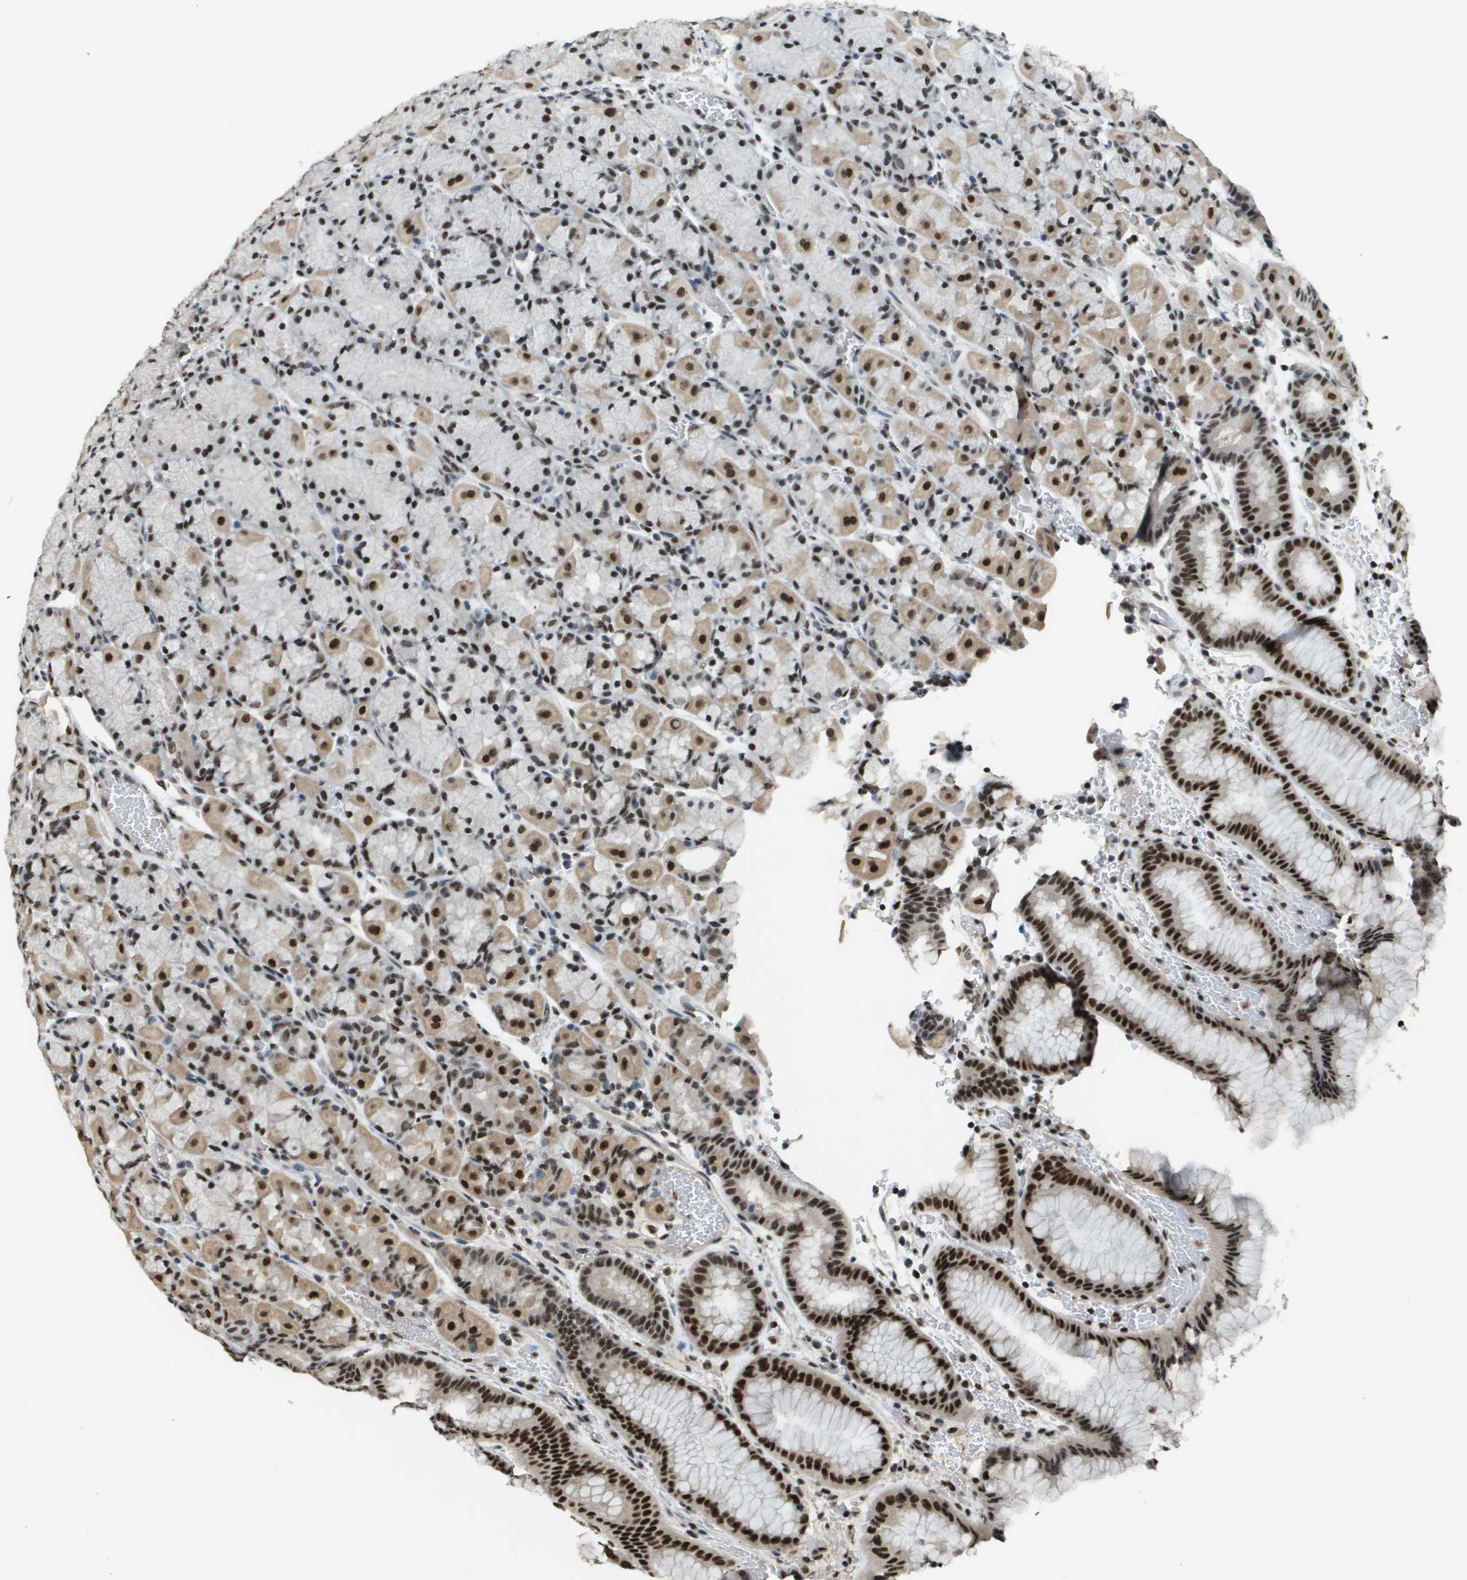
{"staining": {"intensity": "strong", "quantity": ">75%", "location": "nuclear"}, "tissue": "stomach", "cell_type": "Glandular cells", "image_type": "normal", "snomed": [{"axis": "morphology", "description": "Normal tissue, NOS"}, {"axis": "morphology", "description": "Carcinoid, malignant, NOS"}, {"axis": "topography", "description": "Stomach, upper"}], "caption": "Protein staining exhibits strong nuclear staining in about >75% of glandular cells in normal stomach.", "gene": "SP100", "patient": {"sex": "male", "age": 39}}